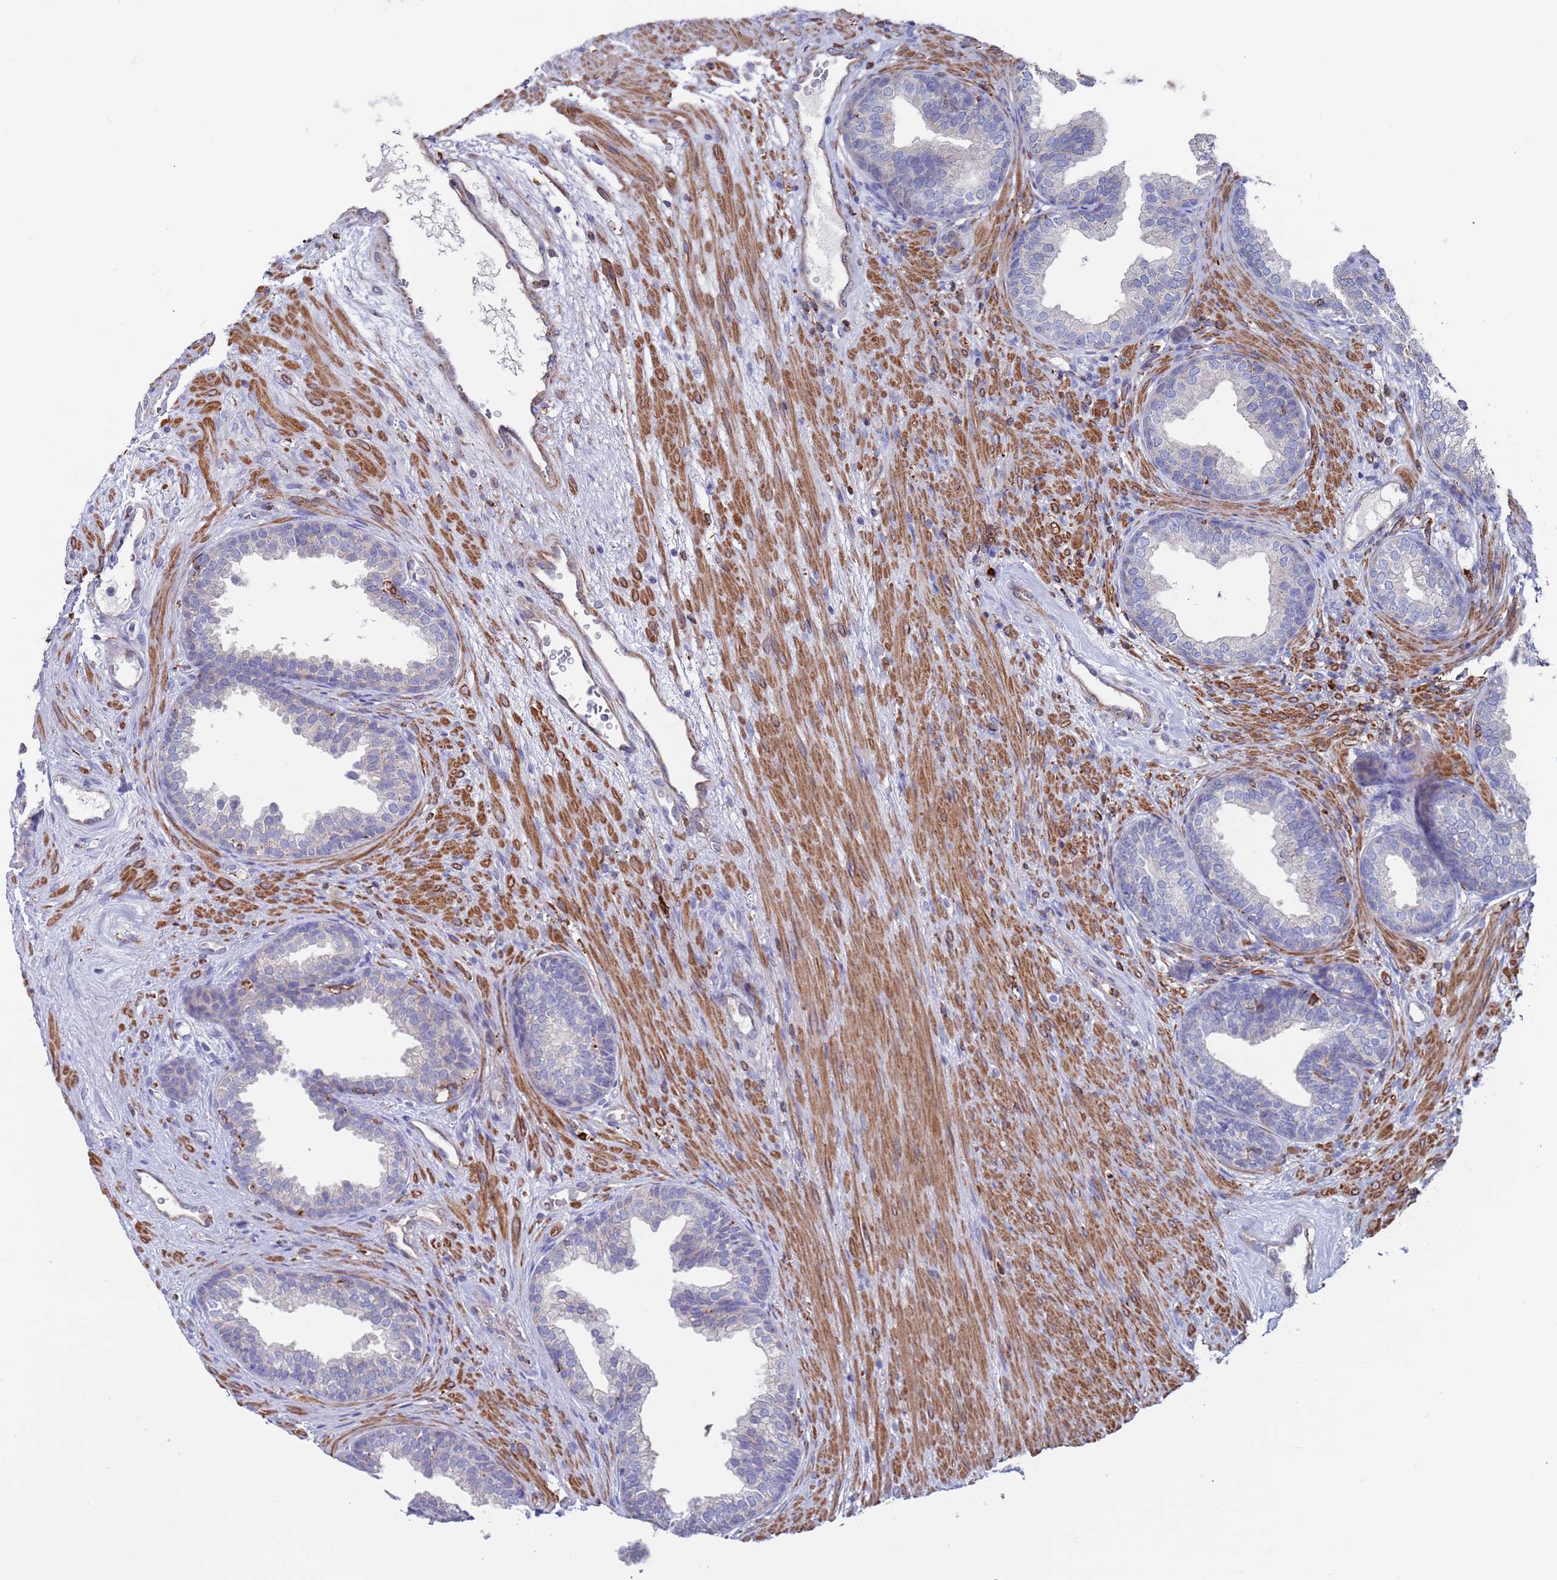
{"staining": {"intensity": "negative", "quantity": "none", "location": "none"}, "tissue": "prostate", "cell_type": "Glandular cells", "image_type": "normal", "snomed": [{"axis": "morphology", "description": "Normal tissue, NOS"}, {"axis": "topography", "description": "Prostate"}], "caption": "Micrograph shows no significant protein positivity in glandular cells of benign prostate. (Immunohistochemistry (ihc), brightfield microscopy, high magnification).", "gene": "GREB1L", "patient": {"sex": "male", "age": 76}}